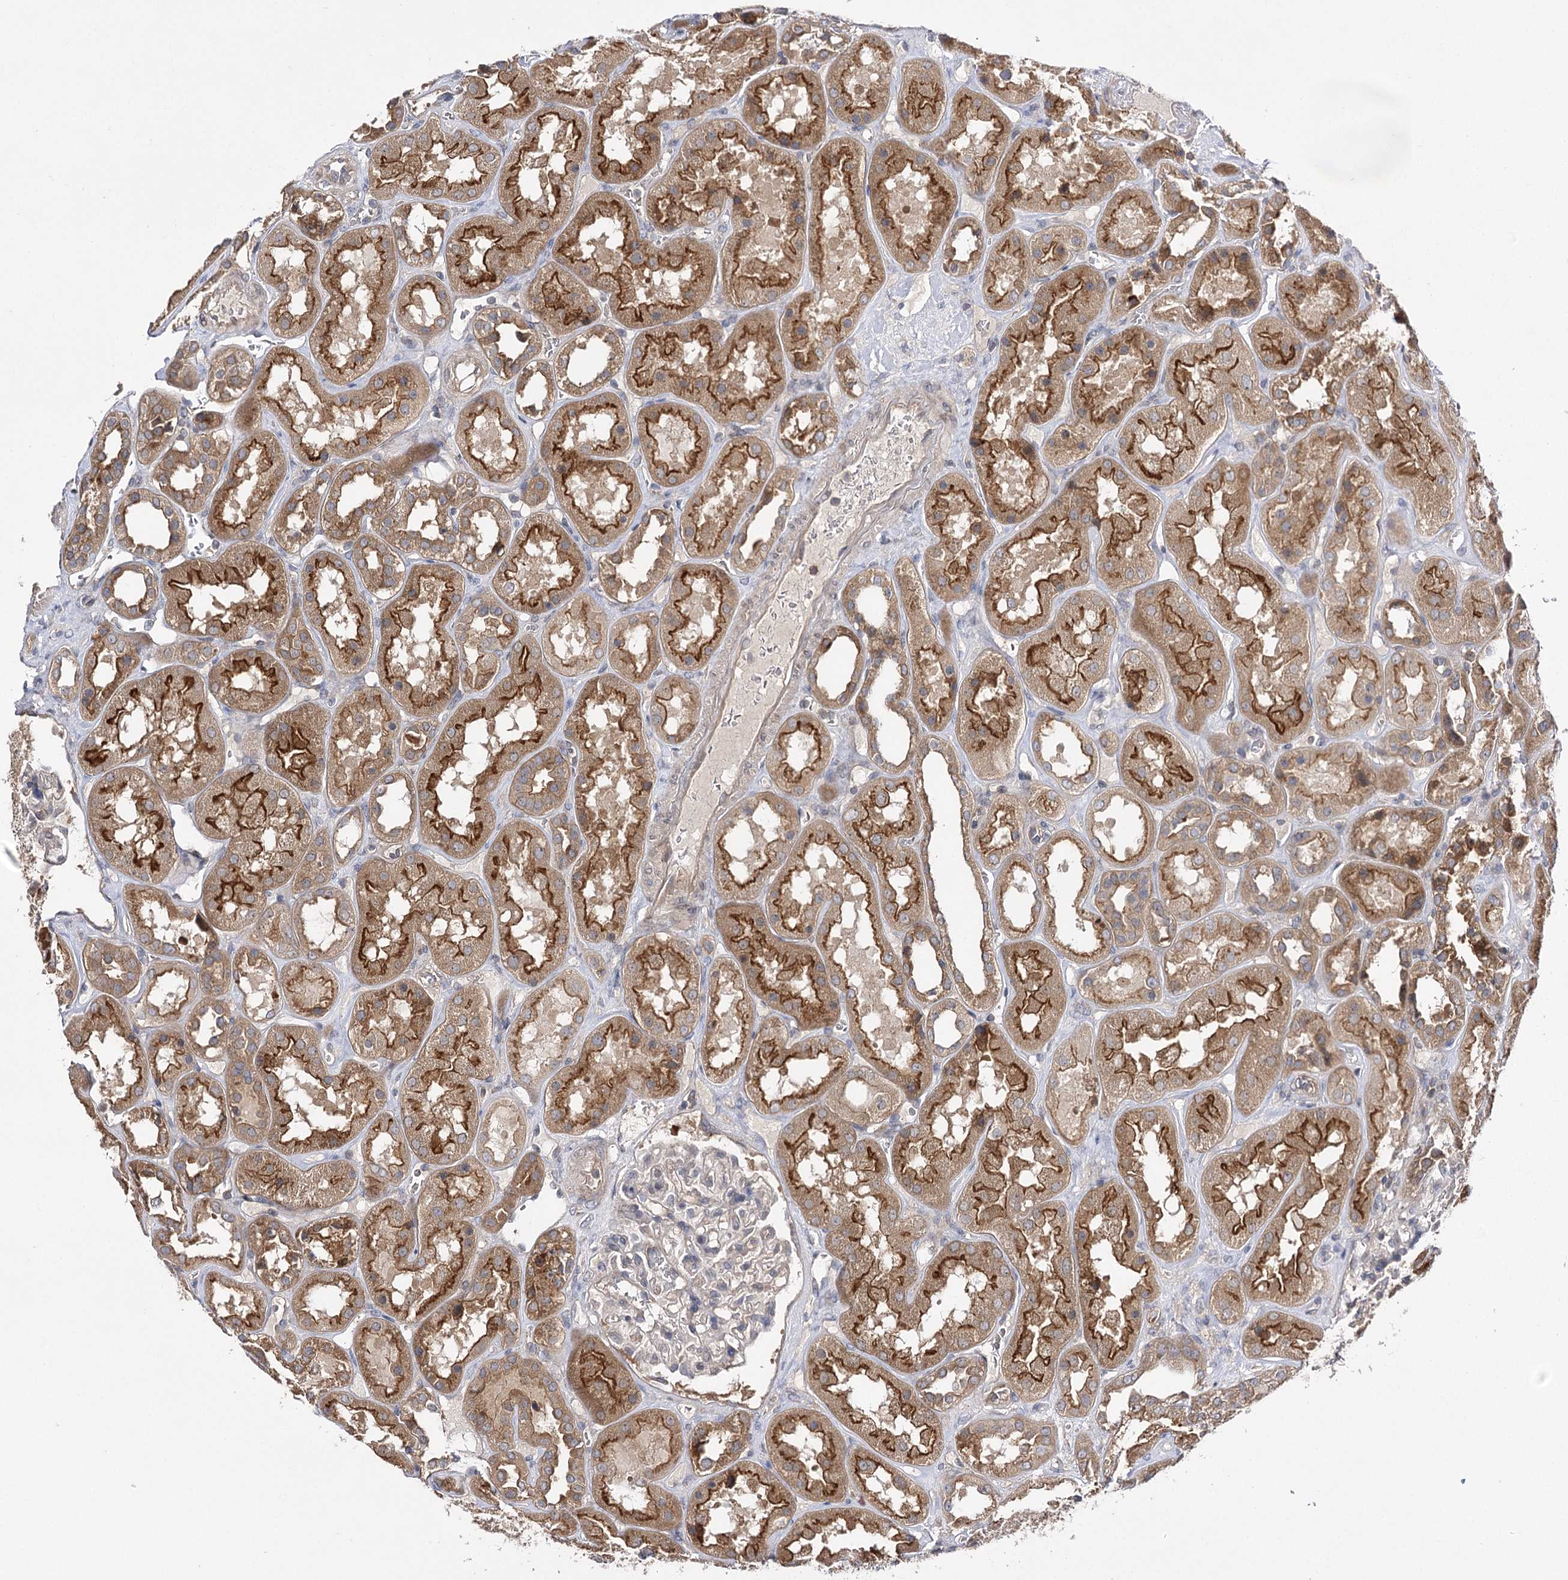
{"staining": {"intensity": "negative", "quantity": "none", "location": "none"}, "tissue": "kidney", "cell_type": "Cells in glomeruli", "image_type": "normal", "snomed": [{"axis": "morphology", "description": "Normal tissue, NOS"}, {"axis": "topography", "description": "Kidney"}], "caption": "This is an immunohistochemistry (IHC) image of benign kidney. There is no positivity in cells in glomeruli.", "gene": "BCR", "patient": {"sex": "male", "age": 70}}